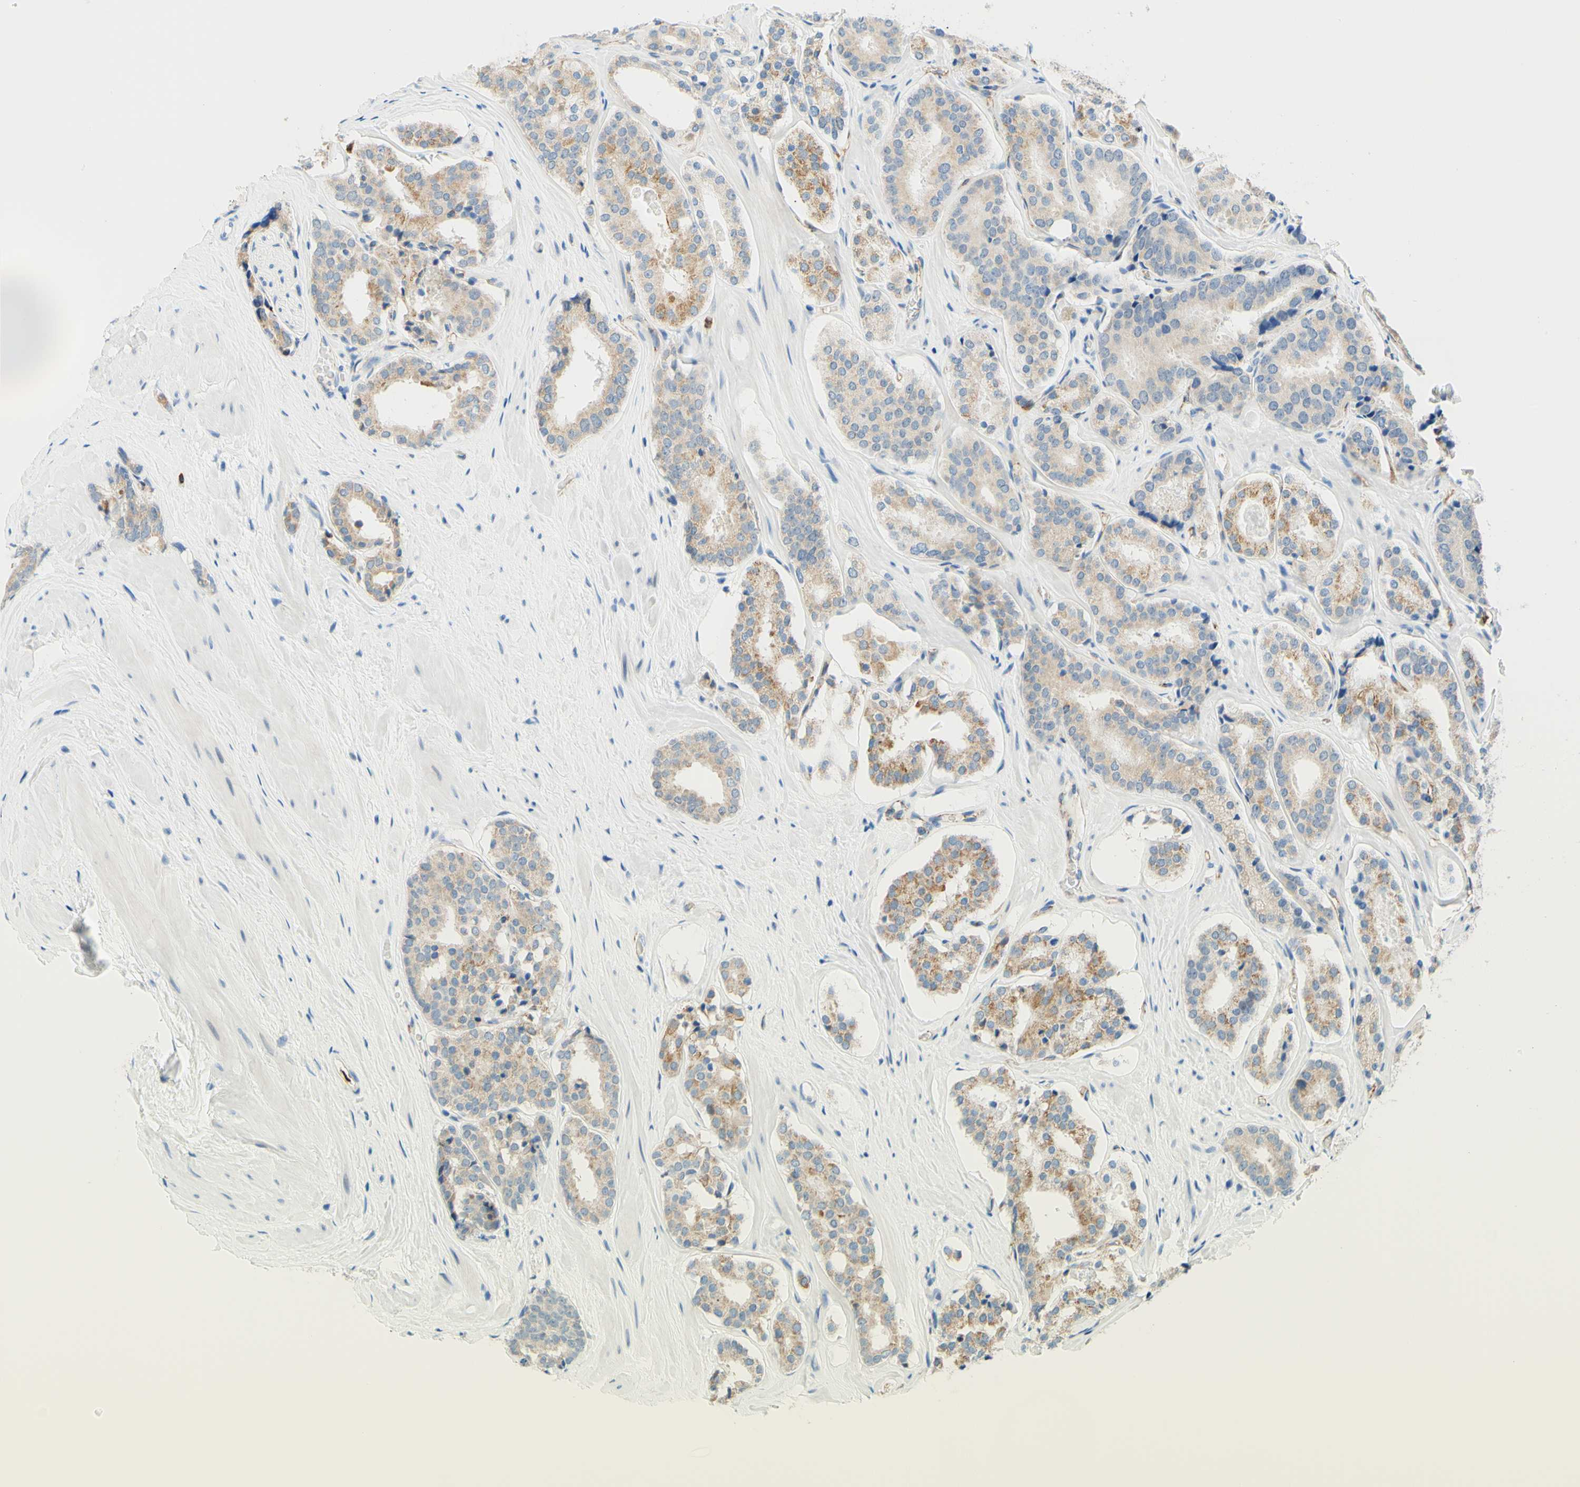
{"staining": {"intensity": "weak", "quantity": "25%-75%", "location": "cytoplasmic/membranous"}, "tissue": "prostate cancer", "cell_type": "Tumor cells", "image_type": "cancer", "snomed": [{"axis": "morphology", "description": "Adenocarcinoma, High grade"}, {"axis": "topography", "description": "Prostate"}], "caption": "A brown stain labels weak cytoplasmic/membranous positivity of a protein in prostate high-grade adenocarcinoma tumor cells. The protein is shown in brown color, while the nuclei are stained blue.", "gene": "TREM2", "patient": {"sex": "male", "age": 60}}